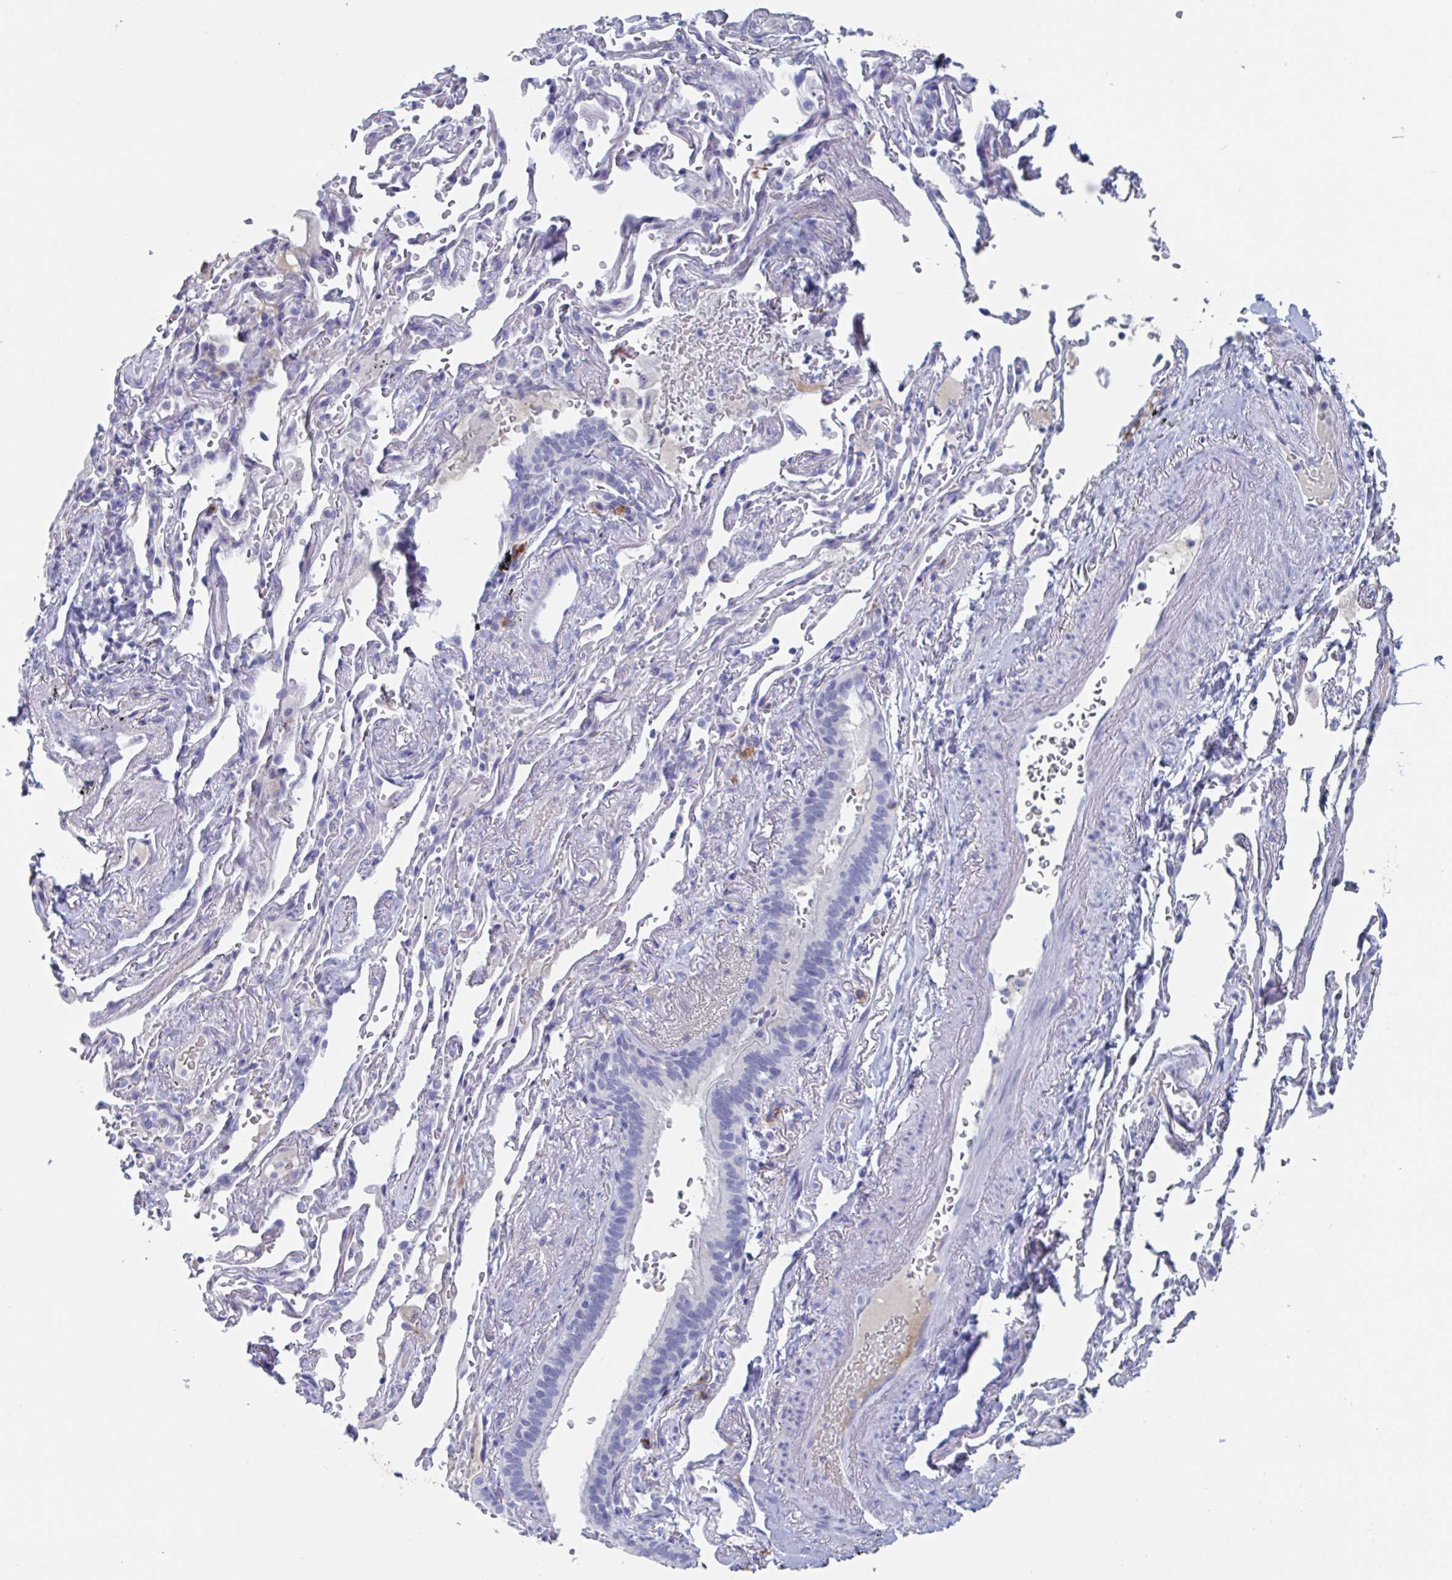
{"staining": {"intensity": "negative", "quantity": "none", "location": "none"}, "tissue": "bronchus", "cell_type": "Respiratory epithelial cells", "image_type": "normal", "snomed": [{"axis": "morphology", "description": "Normal tissue, NOS"}, {"axis": "topography", "description": "Bronchus"}], "caption": "Micrograph shows no significant protein positivity in respiratory epithelial cells of benign bronchus.", "gene": "NT5C3B", "patient": {"sex": "male", "age": 70}}